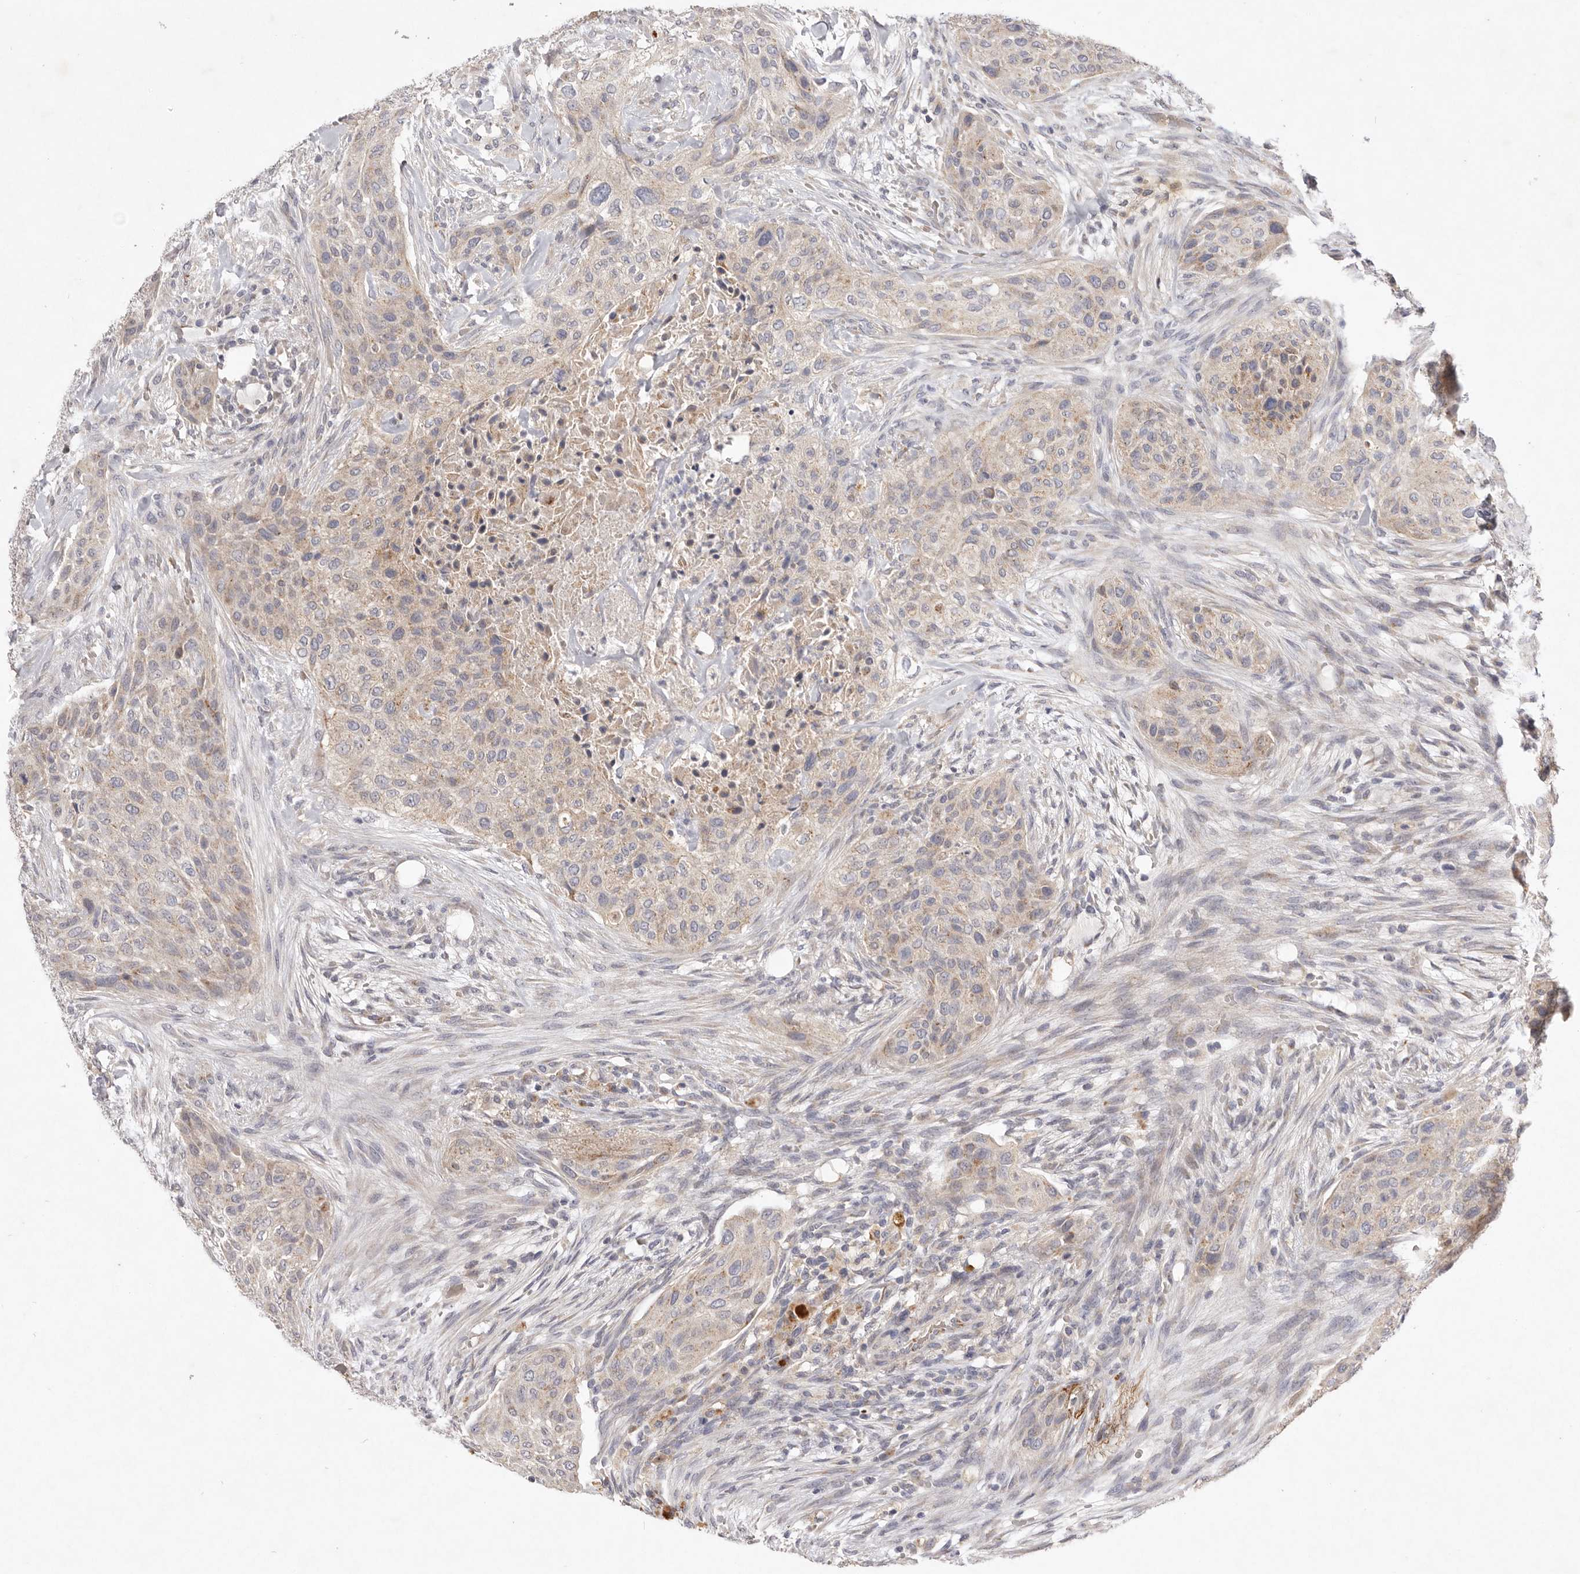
{"staining": {"intensity": "weak", "quantity": "25%-75%", "location": "cytoplasmic/membranous"}, "tissue": "urothelial cancer", "cell_type": "Tumor cells", "image_type": "cancer", "snomed": [{"axis": "morphology", "description": "Urothelial carcinoma, High grade"}, {"axis": "topography", "description": "Urinary bladder"}], "caption": "Urothelial carcinoma (high-grade) stained with a protein marker shows weak staining in tumor cells.", "gene": "USP24", "patient": {"sex": "male", "age": 35}}